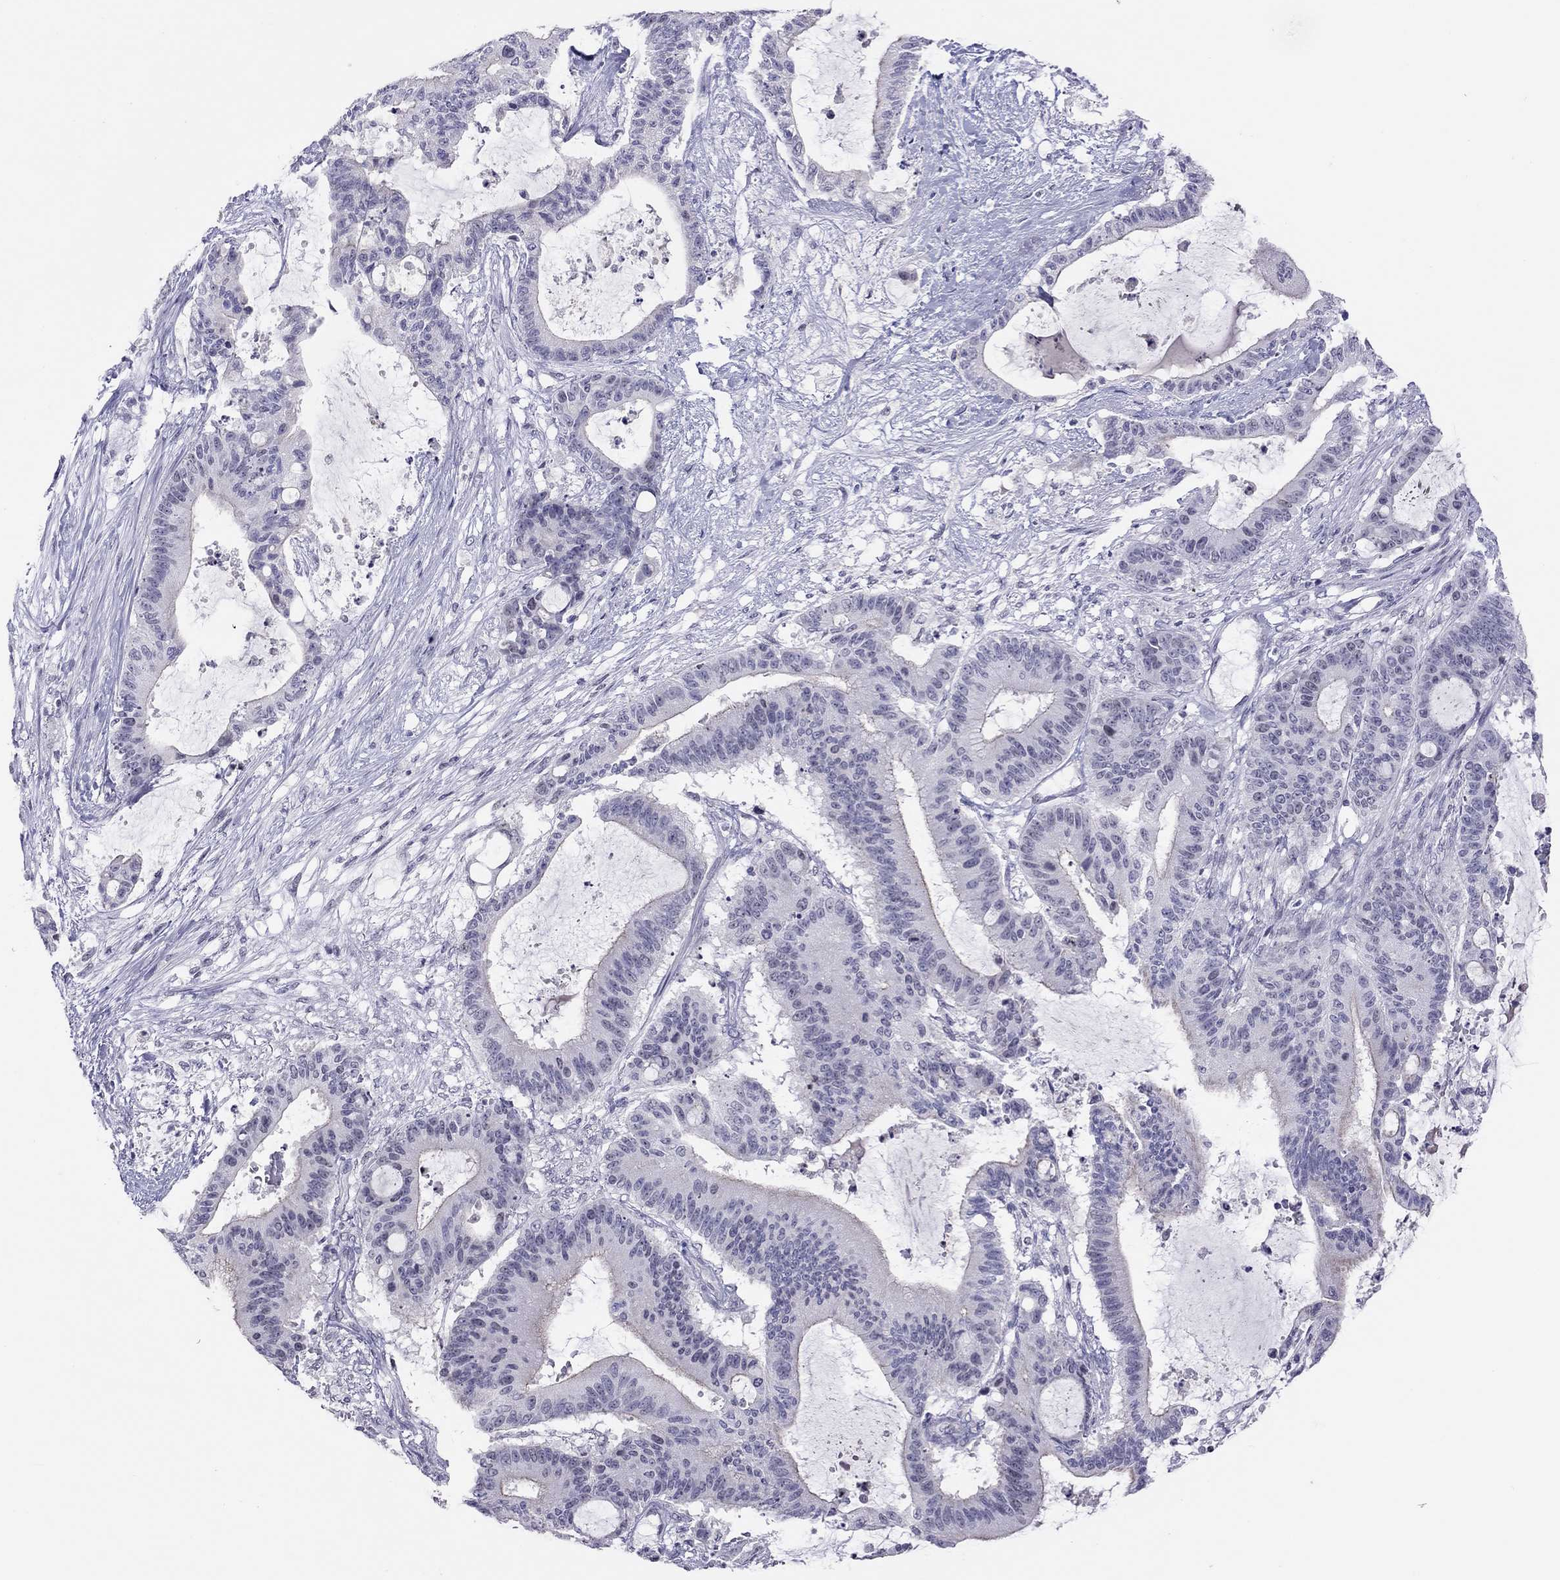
{"staining": {"intensity": "negative", "quantity": "none", "location": "none"}, "tissue": "liver cancer", "cell_type": "Tumor cells", "image_type": "cancer", "snomed": [{"axis": "morphology", "description": "Normal tissue, NOS"}, {"axis": "morphology", "description": "Cholangiocarcinoma"}, {"axis": "topography", "description": "Liver"}, {"axis": "topography", "description": "Peripheral nerve tissue"}], "caption": "Liver cancer was stained to show a protein in brown. There is no significant staining in tumor cells. Brightfield microscopy of IHC stained with DAB (3,3'-diaminobenzidine) (brown) and hematoxylin (blue), captured at high magnification.", "gene": "JHY", "patient": {"sex": "female", "age": 73}}